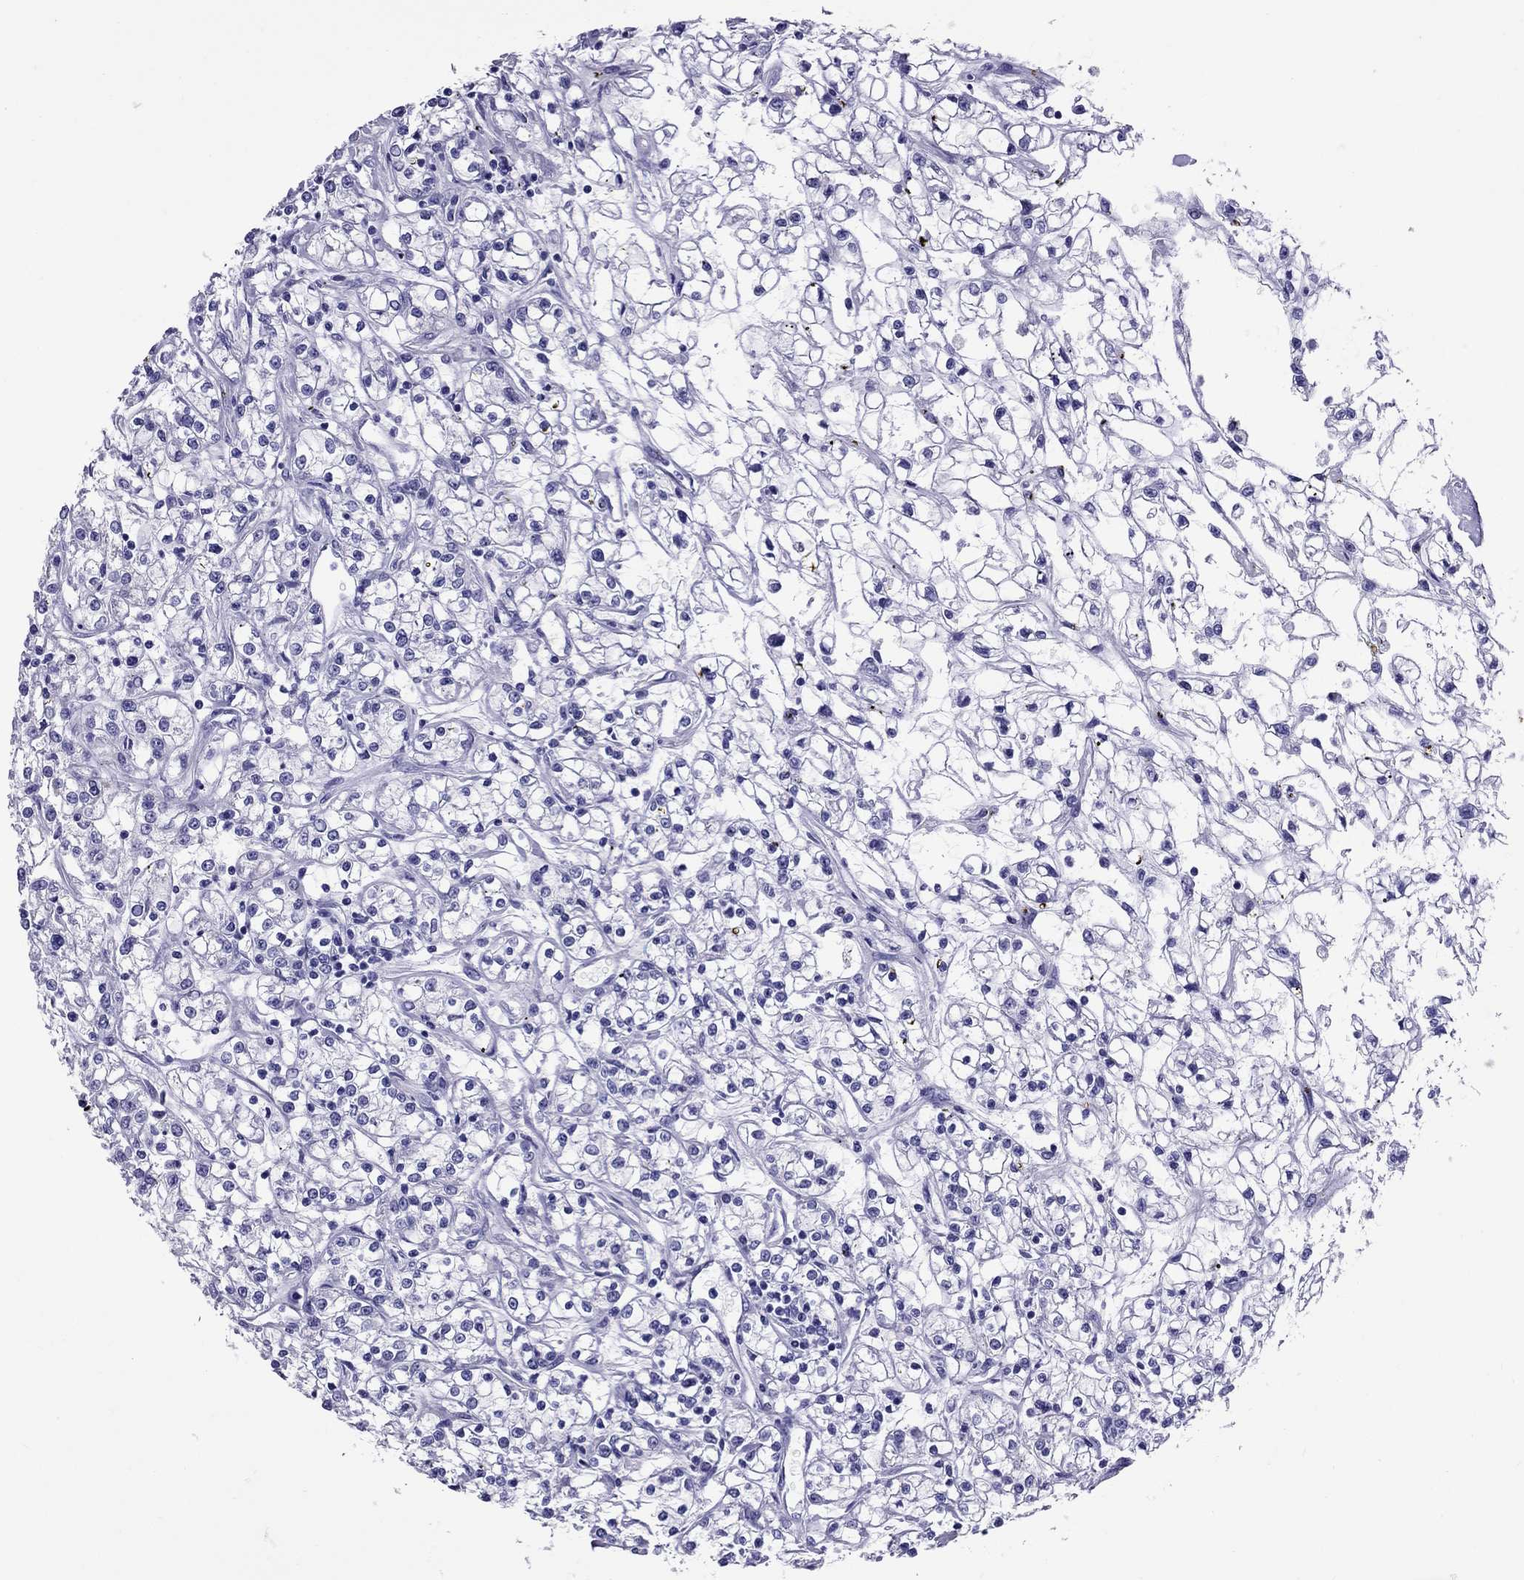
{"staining": {"intensity": "negative", "quantity": "none", "location": "none"}, "tissue": "renal cancer", "cell_type": "Tumor cells", "image_type": "cancer", "snomed": [{"axis": "morphology", "description": "Adenocarcinoma, NOS"}, {"axis": "topography", "description": "Kidney"}], "caption": "Immunohistochemical staining of renal cancer (adenocarcinoma) demonstrates no significant expression in tumor cells.", "gene": "AVPR1B", "patient": {"sex": "female", "age": 59}}